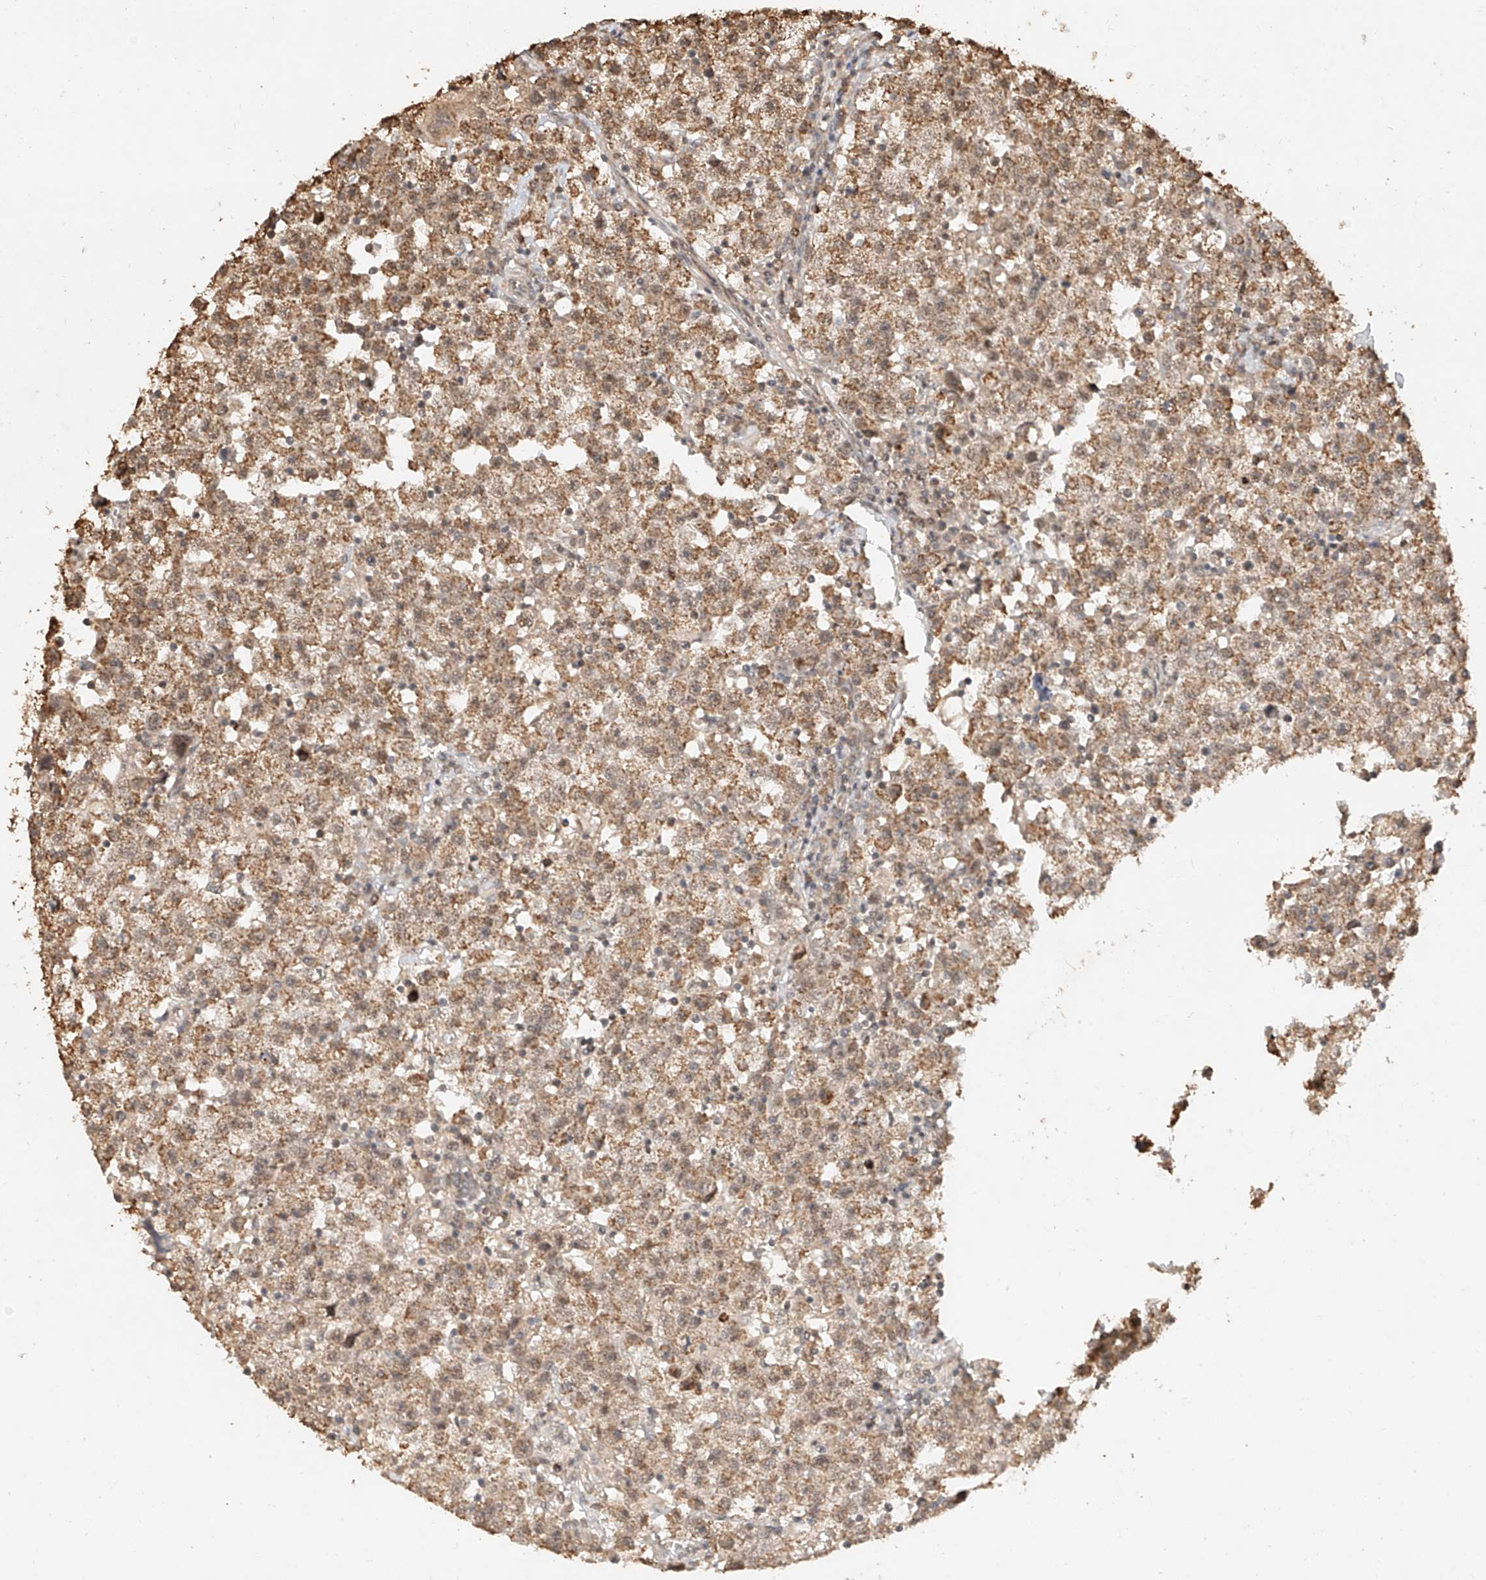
{"staining": {"intensity": "moderate", "quantity": ">75%", "location": "cytoplasmic/membranous"}, "tissue": "testis cancer", "cell_type": "Tumor cells", "image_type": "cancer", "snomed": [{"axis": "morphology", "description": "Seminoma, NOS"}, {"axis": "topography", "description": "Testis"}], "caption": "This is an image of IHC staining of seminoma (testis), which shows moderate positivity in the cytoplasmic/membranous of tumor cells.", "gene": "CXorf58", "patient": {"sex": "male", "age": 22}}